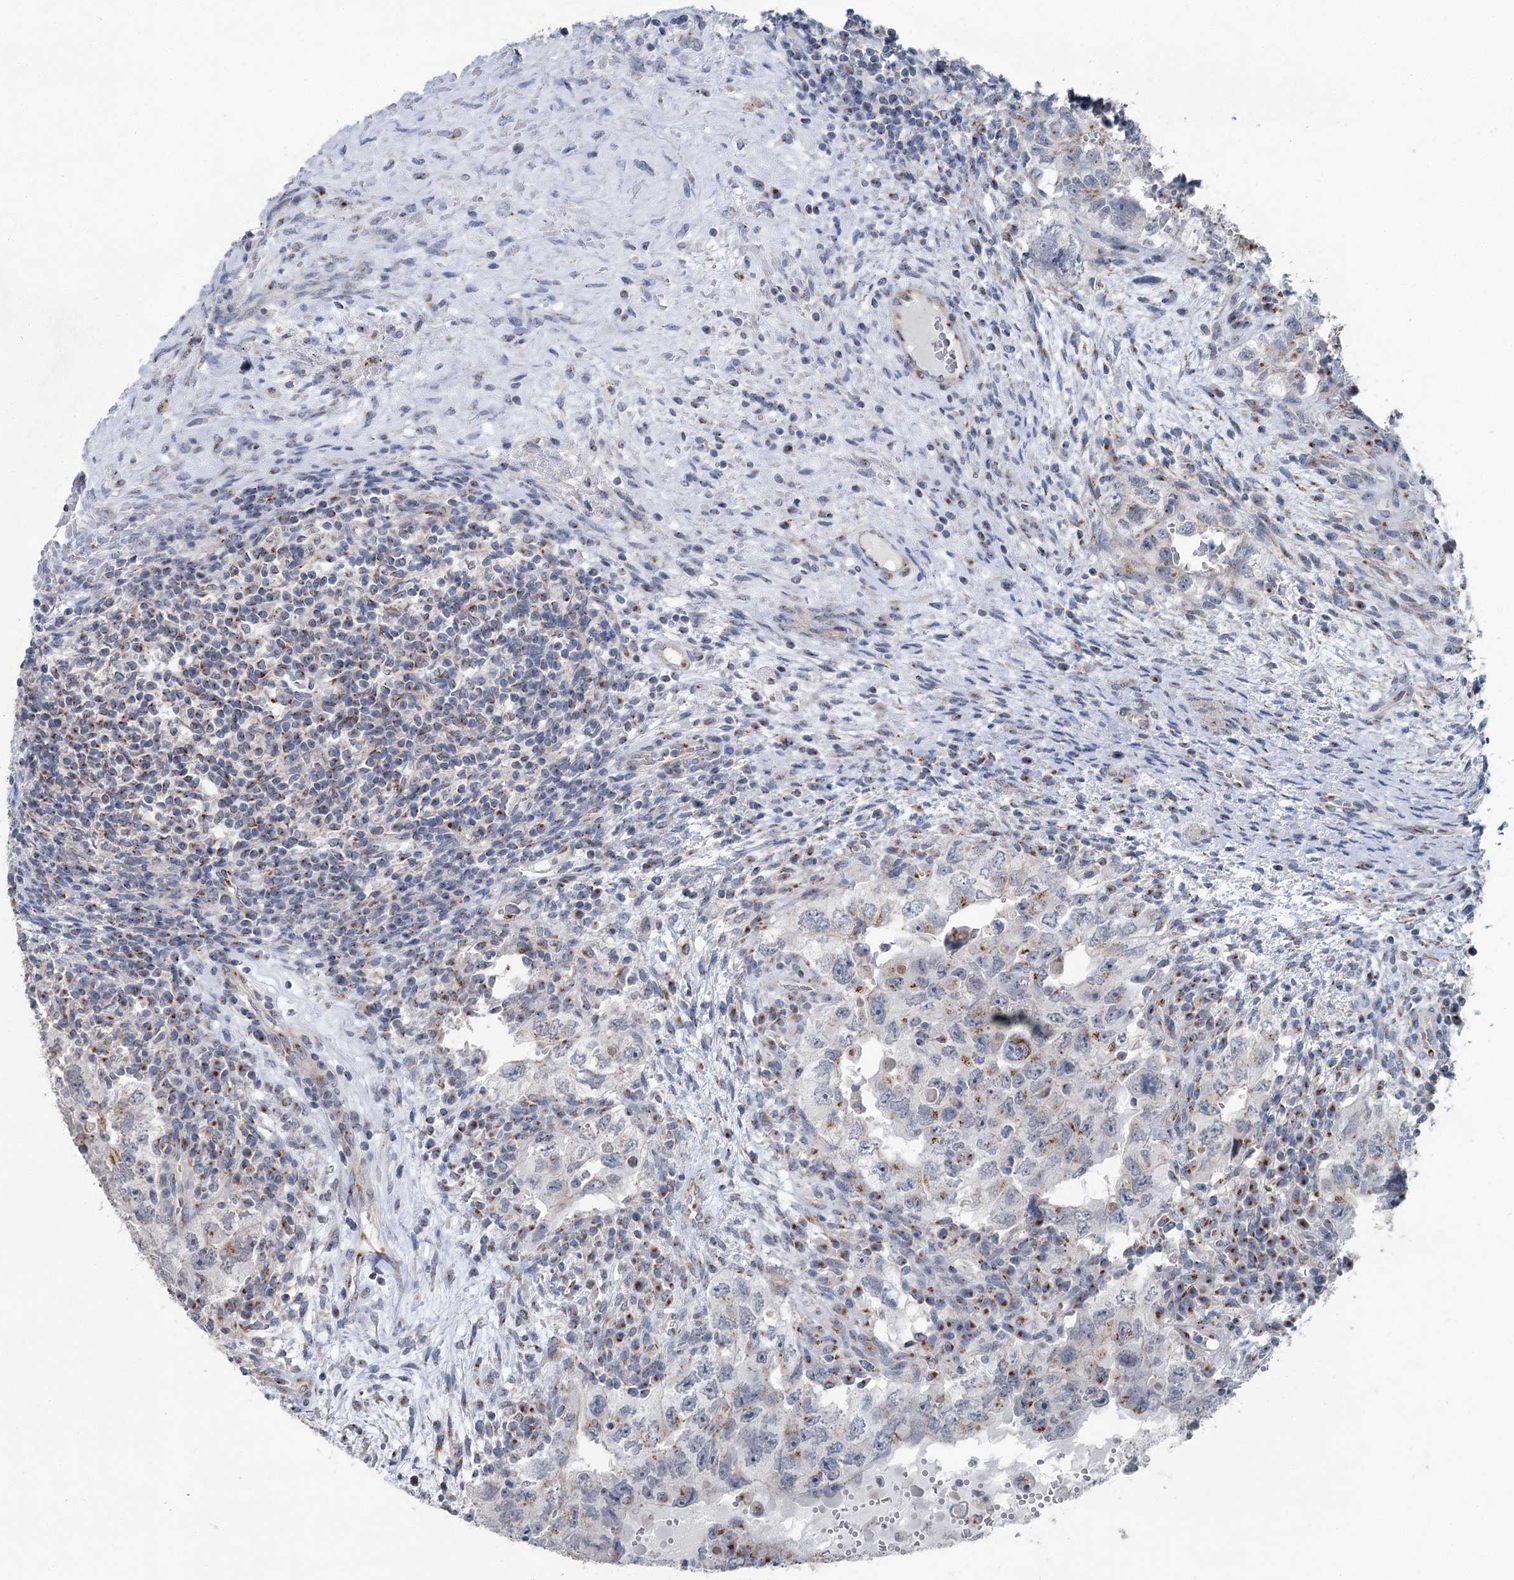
{"staining": {"intensity": "moderate", "quantity": "25%-75%", "location": "cytoplasmic/membranous"}, "tissue": "testis cancer", "cell_type": "Tumor cells", "image_type": "cancer", "snomed": [{"axis": "morphology", "description": "Carcinoma, Embryonal, NOS"}, {"axis": "topography", "description": "Testis"}], "caption": "Moderate cytoplasmic/membranous staining is present in about 25%-75% of tumor cells in testis cancer (embryonal carcinoma).", "gene": "ITIH5", "patient": {"sex": "male", "age": 26}}